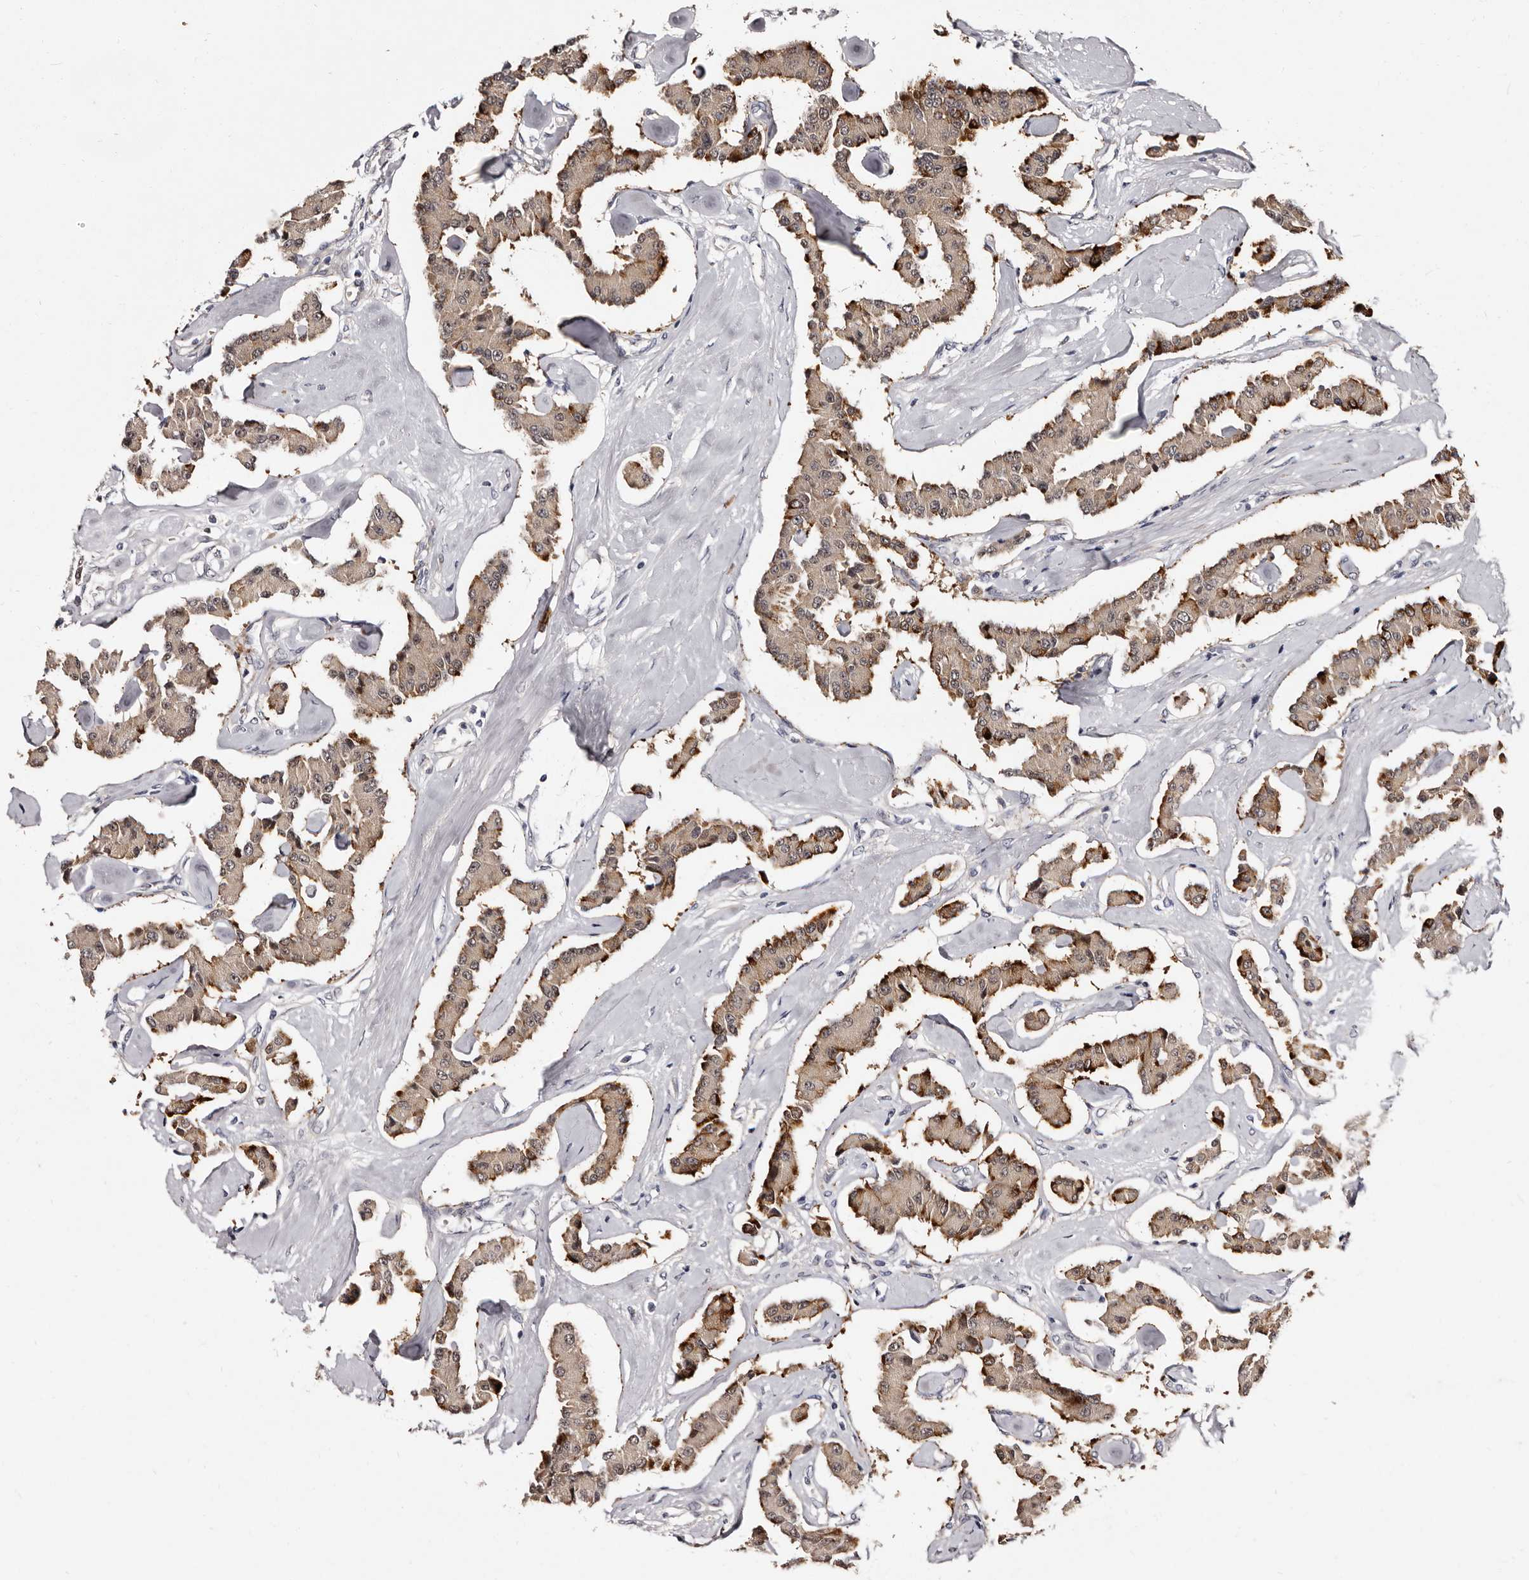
{"staining": {"intensity": "moderate", "quantity": "25%-75%", "location": "cytoplasmic/membranous"}, "tissue": "carcinoid", "cell_type": "Tumor cells", "image_type": "cancer", "snomed": [{"axis": "morphology", "description": "Carcinoid, malignant, NOS"}, {"axis": "topography", "description": "Pancreas"}], "caption": "Protein expression analysis of malignant carcinoid reveals moderate cytoplasmic/membranous staining in approximately 25%-75% of tumor cells. (Stains: DAB in brown, nuclei in blue, Microscopy: brightfield microscopy at high magnification).", "gene": "LANCL2", "patient": {"sex": "male", "age": 41}}